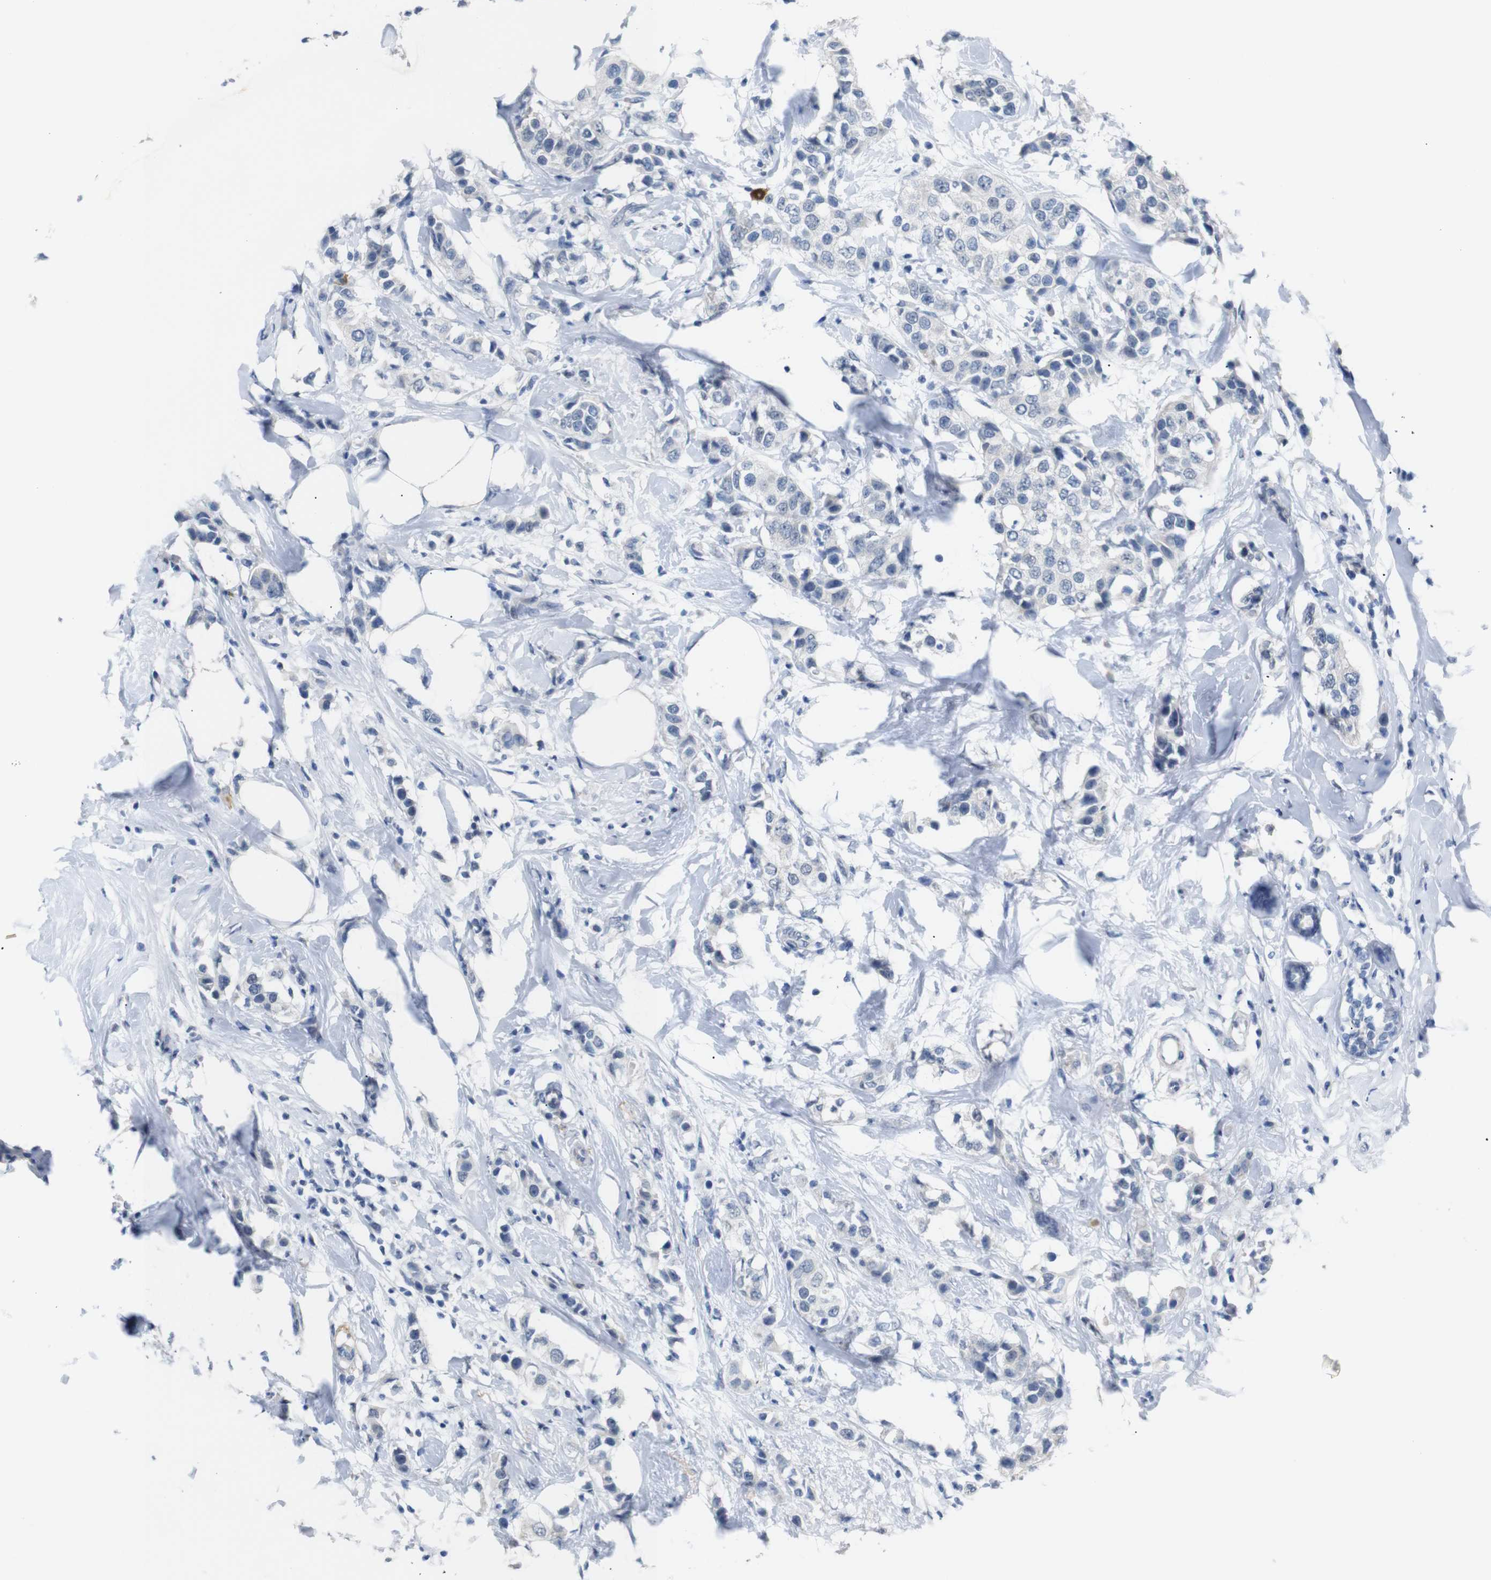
{"staining": {"intensity": "negative", "quantity": "none", "location": "none"}, "tissue": "breast cancer", "cell_type": "Tumor cells", "image_type": "cancer", "snomed": [{"axis": "morphology", "description": "Normal tissue, NOS"}, {"axis": "morphology", "description": "Duct carcinoma"}, {"axis": "topography", "description": "Breast"}], "caption": "DAB (3,3'-diaminobenzidine) immunohistochemical staining of infiltrating ductal carcinoma (breast) reveals no significant expression in tumor cells. (Stains: DAB (3,3'-diaminobenzidine) immunohistochemistry (IHC) with hematoxylin counter stain, Microscopy: brightfield microscopy at high magnification).", "gene": "CHRM5", "patient": {"sex": "female", "age": 50}}